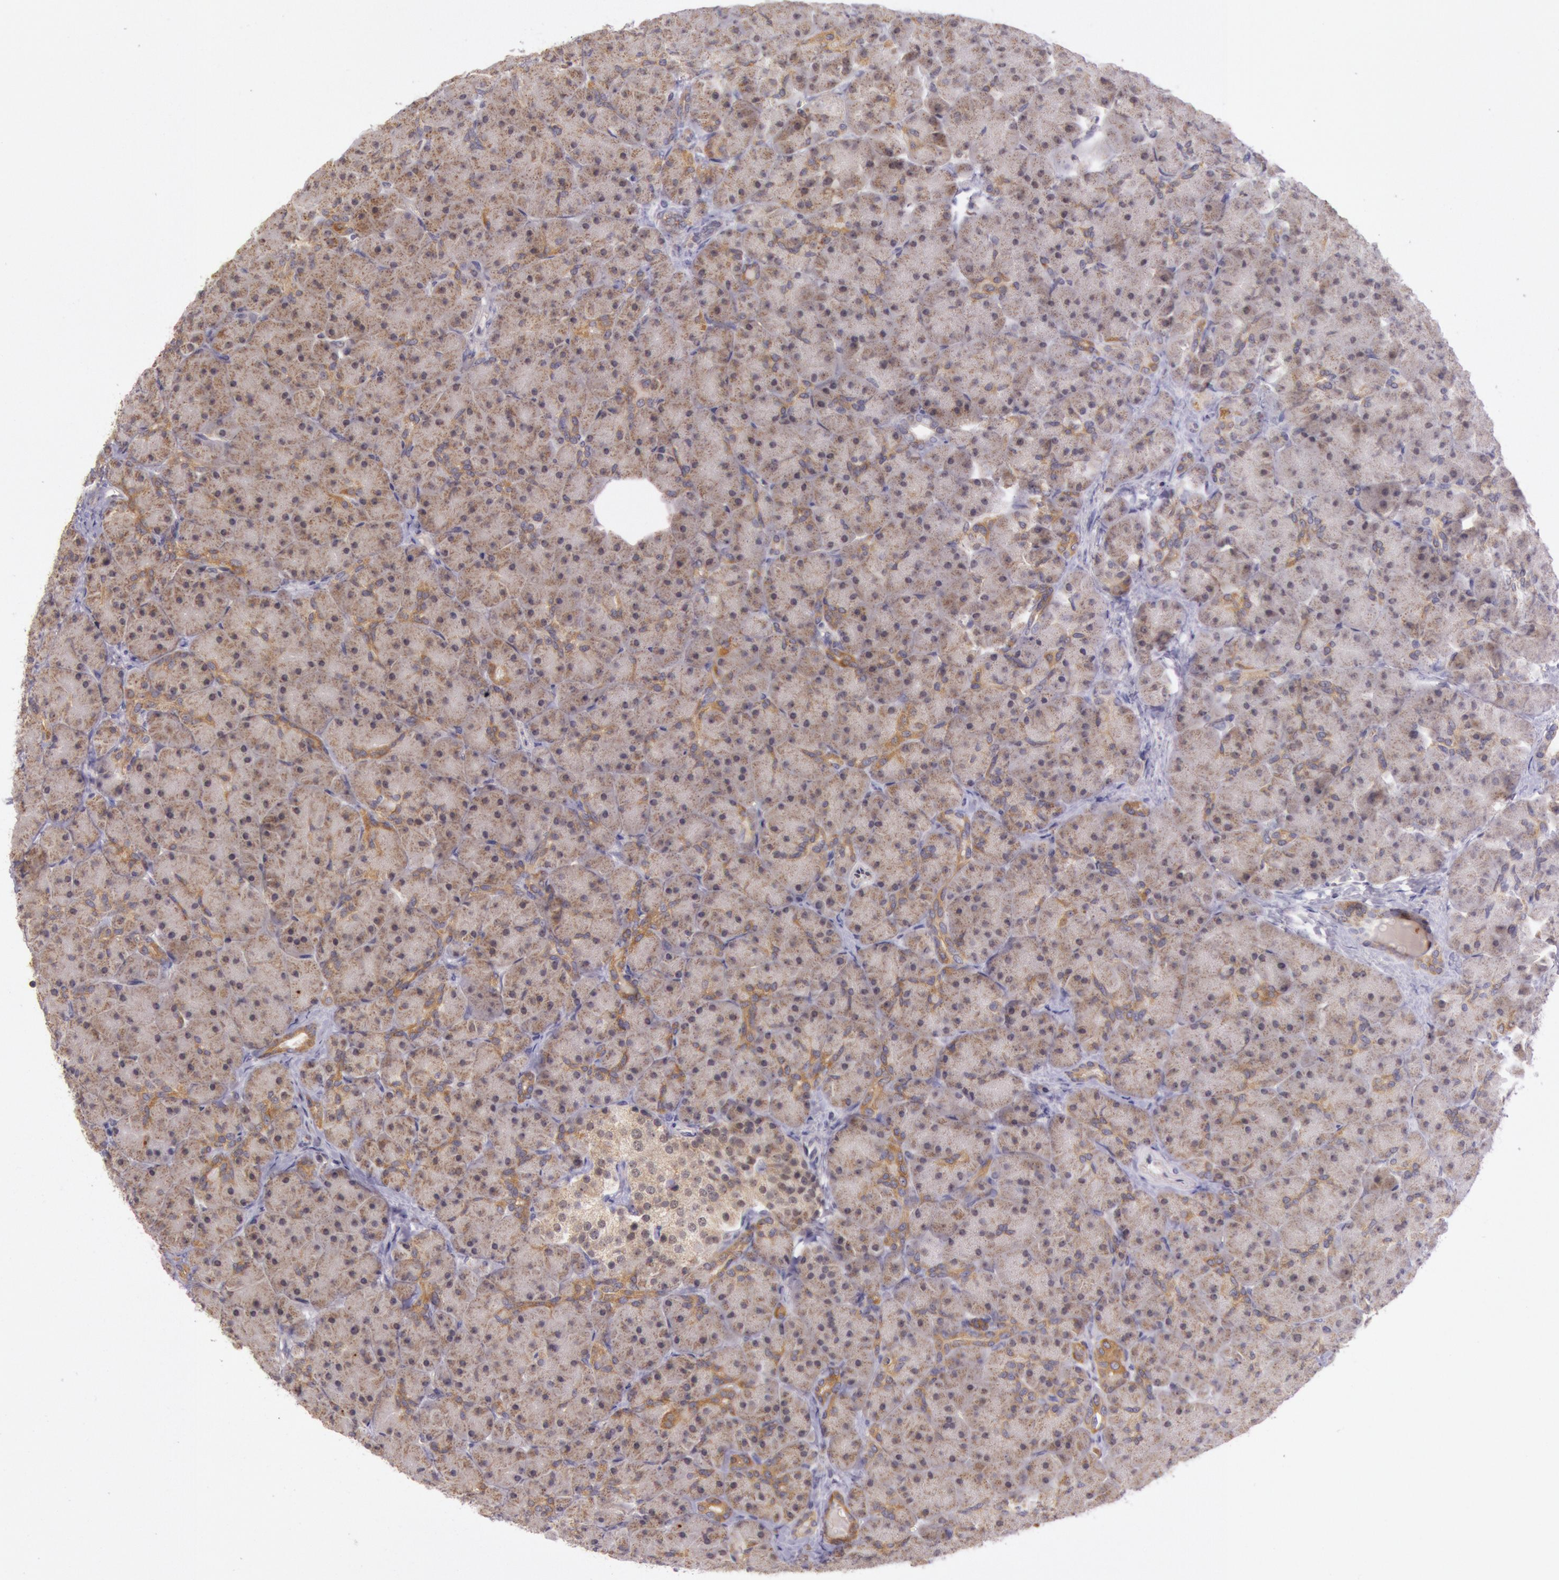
{"staining": {"intensity": "moderate", "quantity": "25%-75%", "location": "cytoplasmic/membranous"}, "tissue": "pancreas", "cell_type": "Exocrine glandular cells", "image_type": "normal", "snomed": [{"axis": "morphology", "description": "Normal tissue, NOS"}, {"axis": "topography", "description": "Pancreas"}], "caption": "Pancreas stained with a brown dye shows moderate cytoplasmic/membranous positive positivity in approximately 25%-75% of exocrine glandular cells.", "gene": "CDK16", "patient": {"sex": "male", "age": 66}}